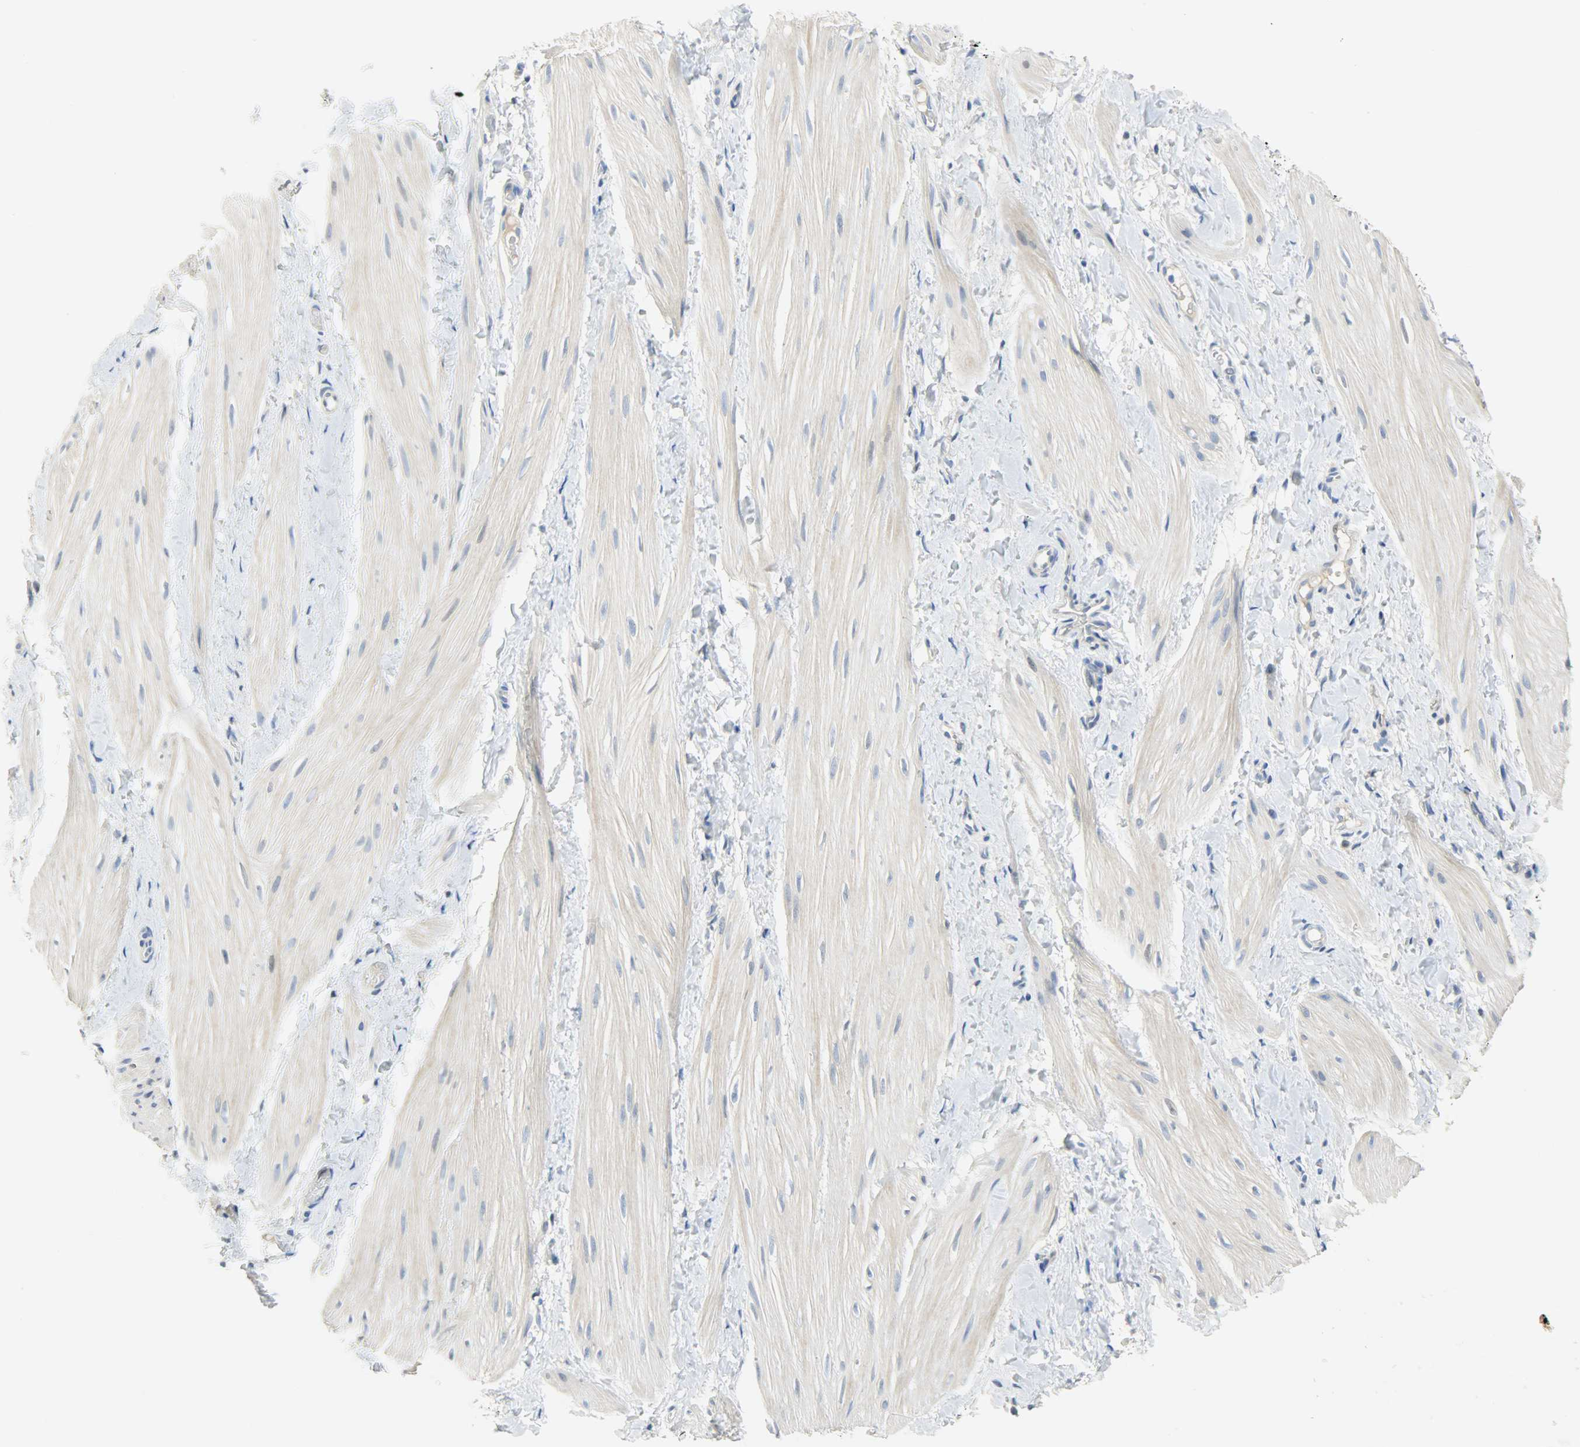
{"staining": {"intensity": "weak", "quantity": ">75%", "location": "cytoplasmic/membranous"}, "tissue": "smooth muscle", "cell_type": "Smooth muscle cells", "image_type": "normal", "snomed": [{"axis": "morphology", "description": "Normal tissue, NOS"}, {"axis": "topography", "description": "Smooth muscle"}], "caption": "DAB immunohistochemical staining of benign smooth muscle demonstrates weak cytoplasmic/membranous protein positivity in about >75% of smooth muscle cells. (Brightfield microscopy of DAB IHC at high magnification).", "gene": "EIF4EBP1", "patient": {"sex": "male", "age": 16}}